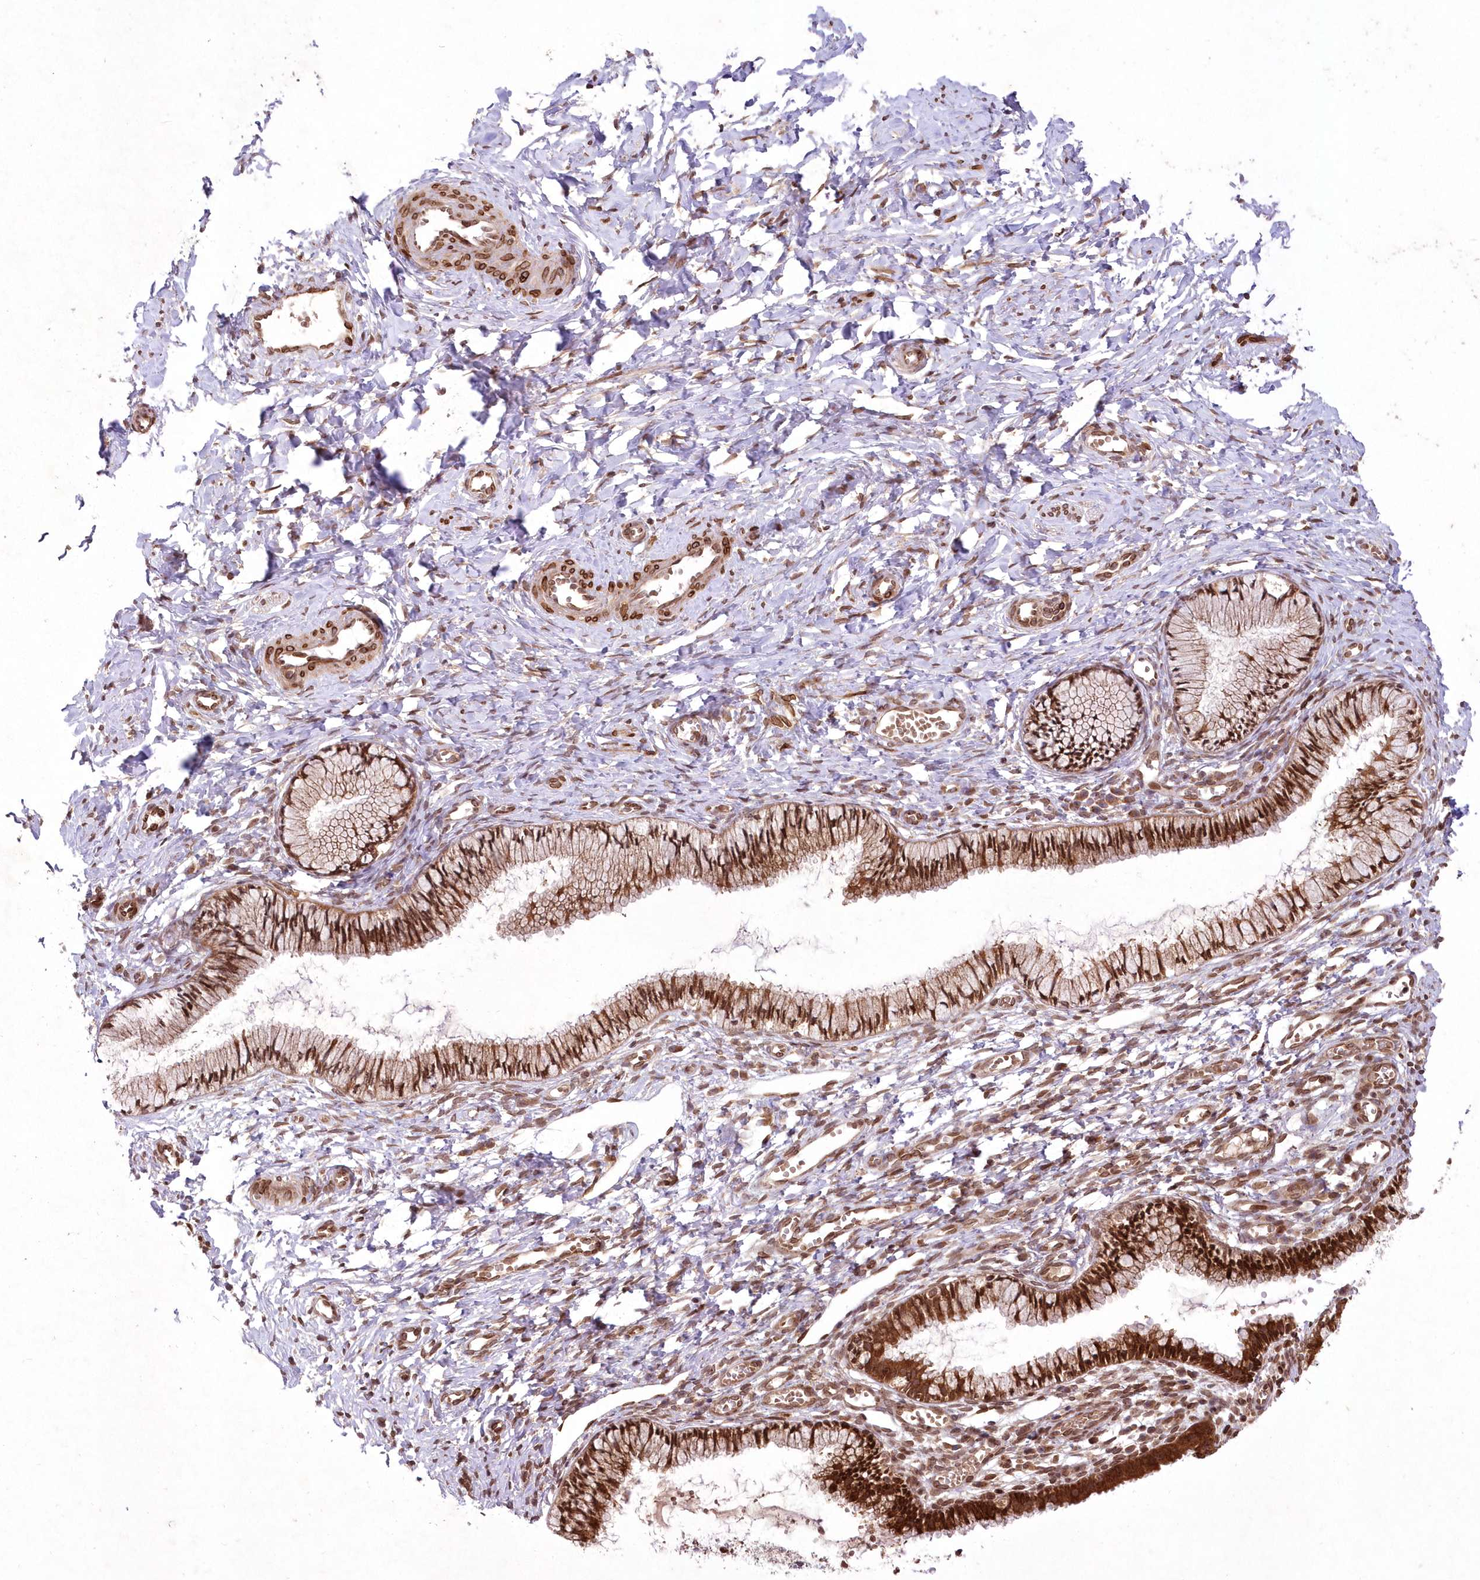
{"staining": {"intensity": "moderate", "quantity": ">75%", "location": "cytoplasmic/membranous,nuclear"}, "tissue": "cervix", "cell_type": "Glandular cells", "image_type": "normal", "snomed": [{"axis": "morphology", "description": "Normal tissue, NOS"}, {"axis": "topography", "description": "Cervix"}], "caption": "A brown stain labels moderate cytoplasmic/membranous,nuclear staining of a protein in glandular cells of unremarkable cervix. (DAB IHC with brightfield microscopy, high magnification).", "gene": "DNAJC27", "patient": {"sex": "female", "age": 27}}